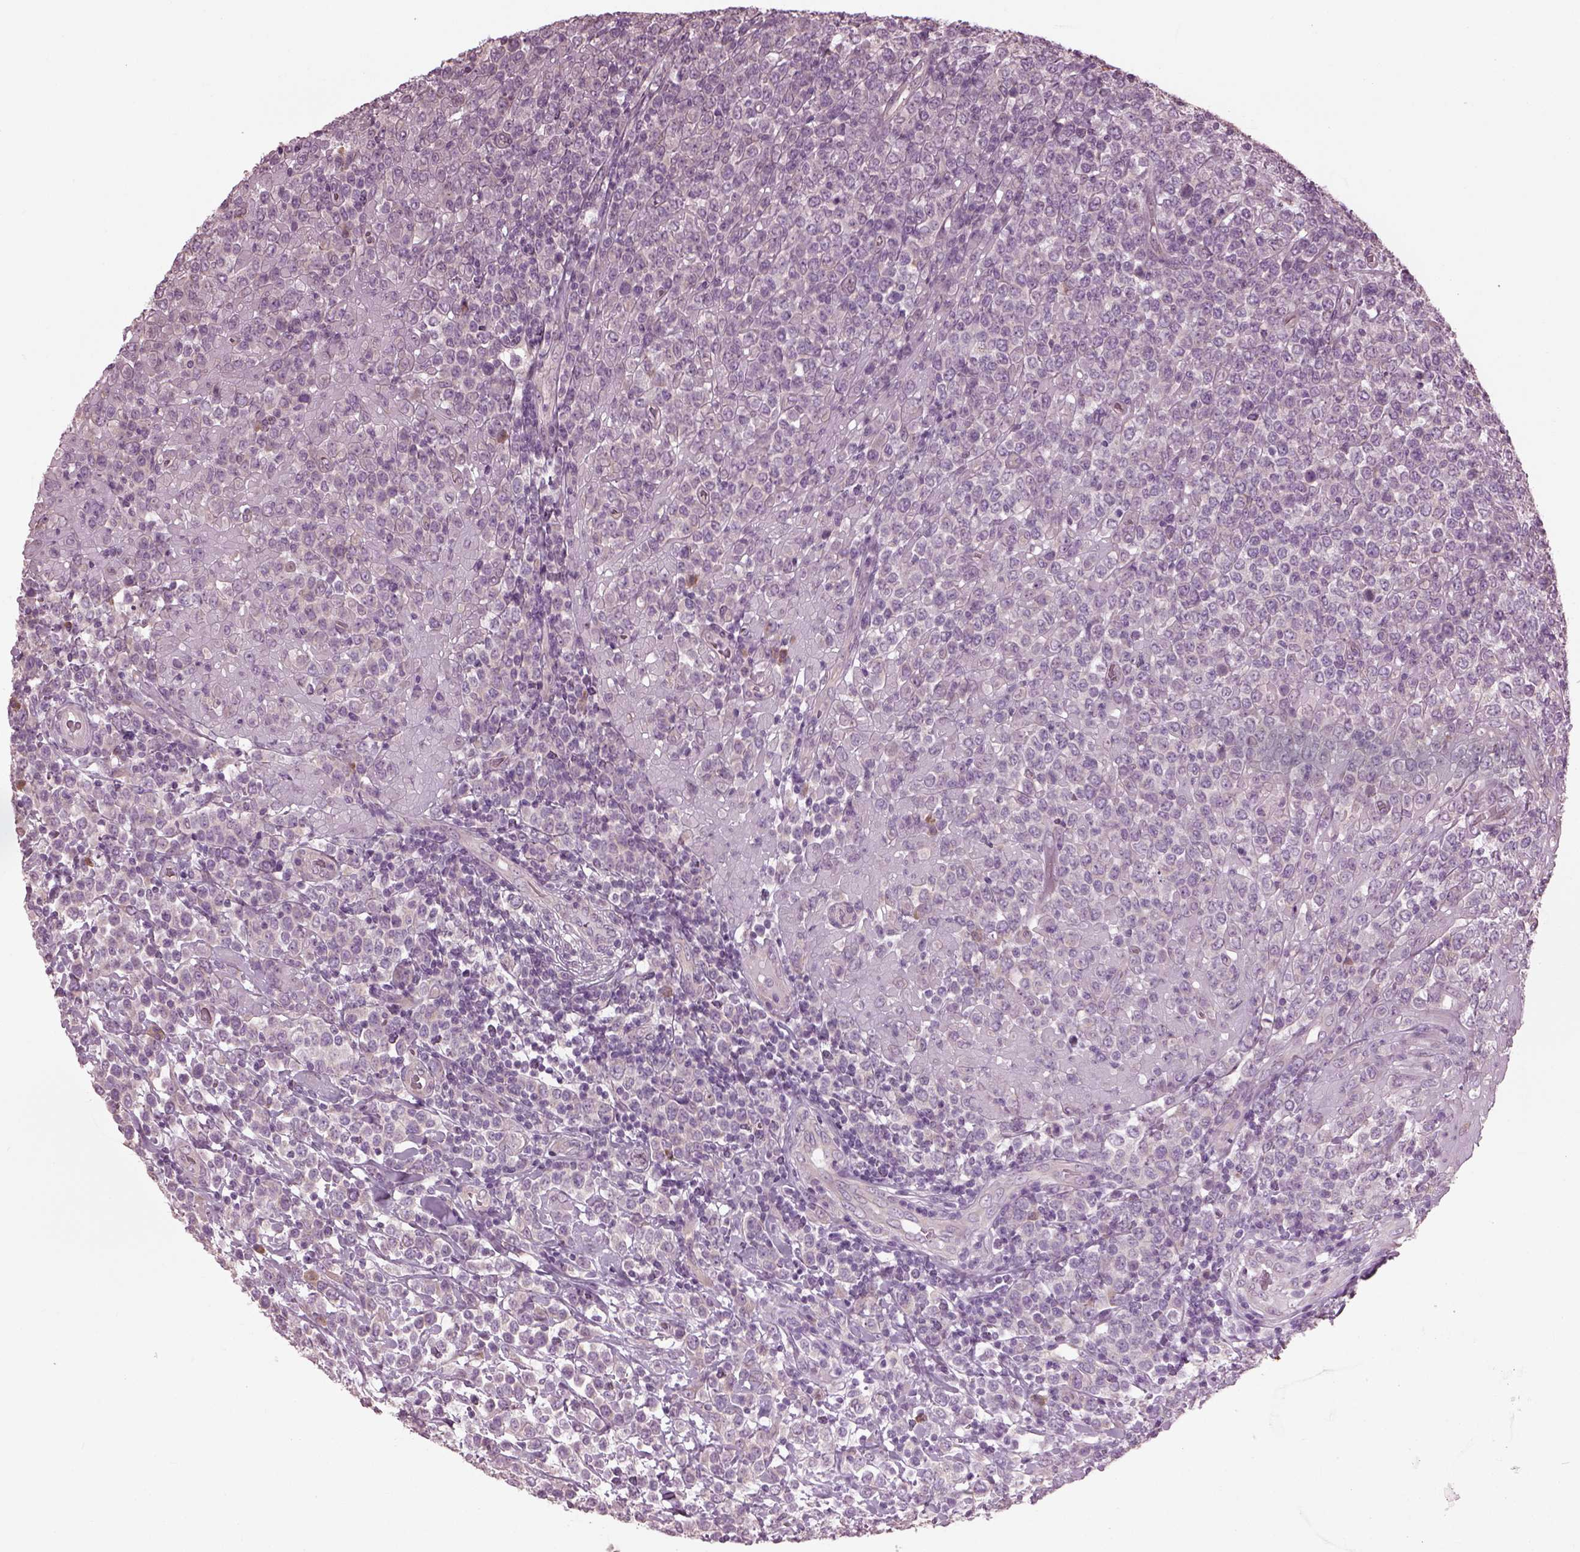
{"staining": {"intensity": "negative", "quantity": "none", "location": "none"}, "tissue": "lymphoma", "cell_type": "Tumor cells", "image_type": "cancer", "snomed": [{"axis": "morphology", "description": "Malignant lymphoma, non-Hodgkin's type, High grade"}, {"axis": "topography", "description": "Soft tissue"}], "caption": "Immunohistochemistry (IHC) micrograph of human malignant lymphoma, non-Hodgkin's type (high-grade) stained for a protein (brown), which shows no positivity in tumor cells.", "gene": "CABP5", "patient": {"sex": "female", "age": 56}}